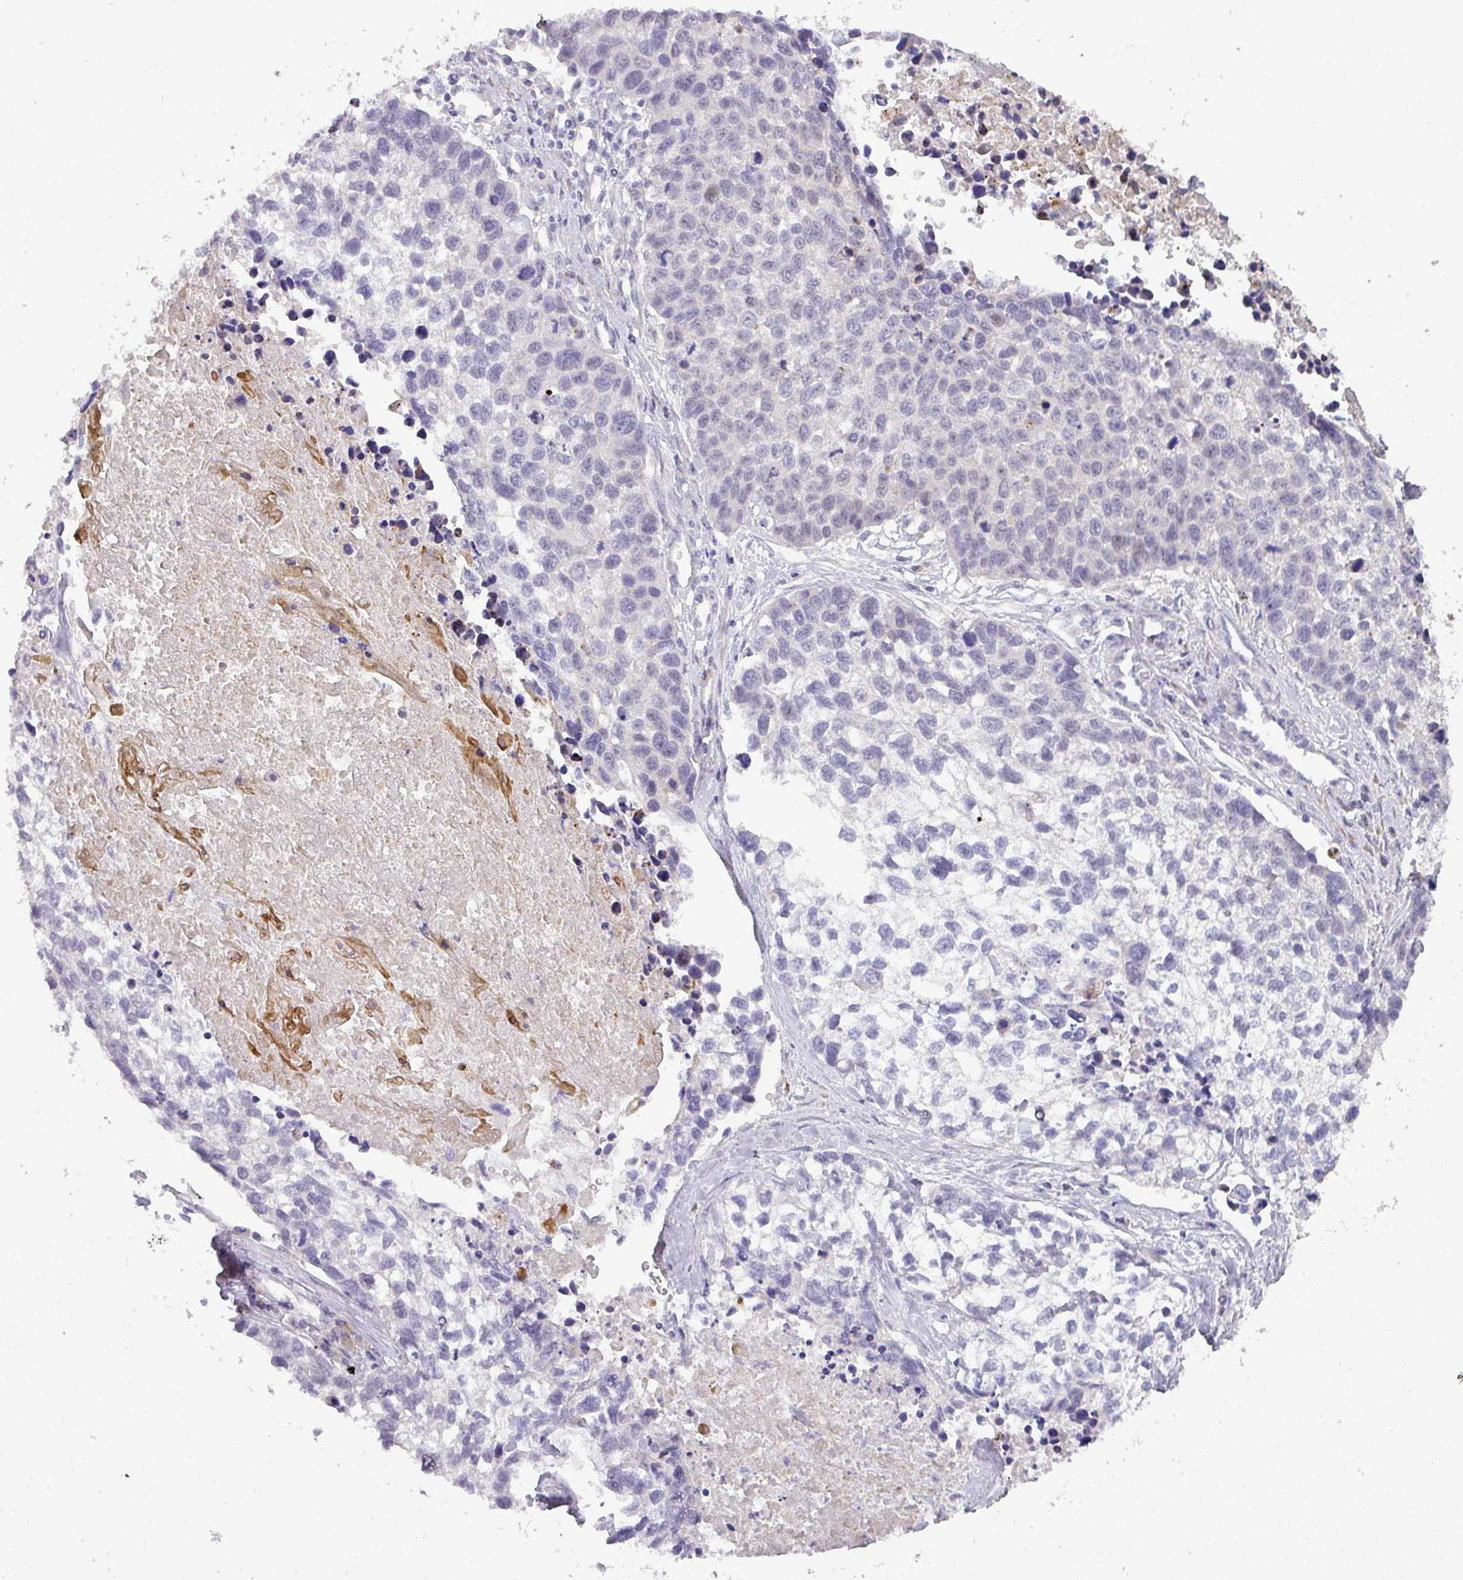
{"staining": {"intensity": "negative", "quantity": "none", "location": "none"}, "tissue": "lung cancer", "cell_type": "Tumor cells", "image_type": "cancer", "snomed": [{"axis": "morphology", "description": "Squamous cell carcinoma, NOS"}, {"axis": "topography", "description": "Lung"}], "caption": "Immunohistochemistry histopathology image of neoplastic tissue: lung cancer (squamous cell carcinoma) stained with DAB exhibits no significant protein expression in tumor cells.", "gene": "ATP6V1F", "patient": {"sex": "male", "age": 74}}